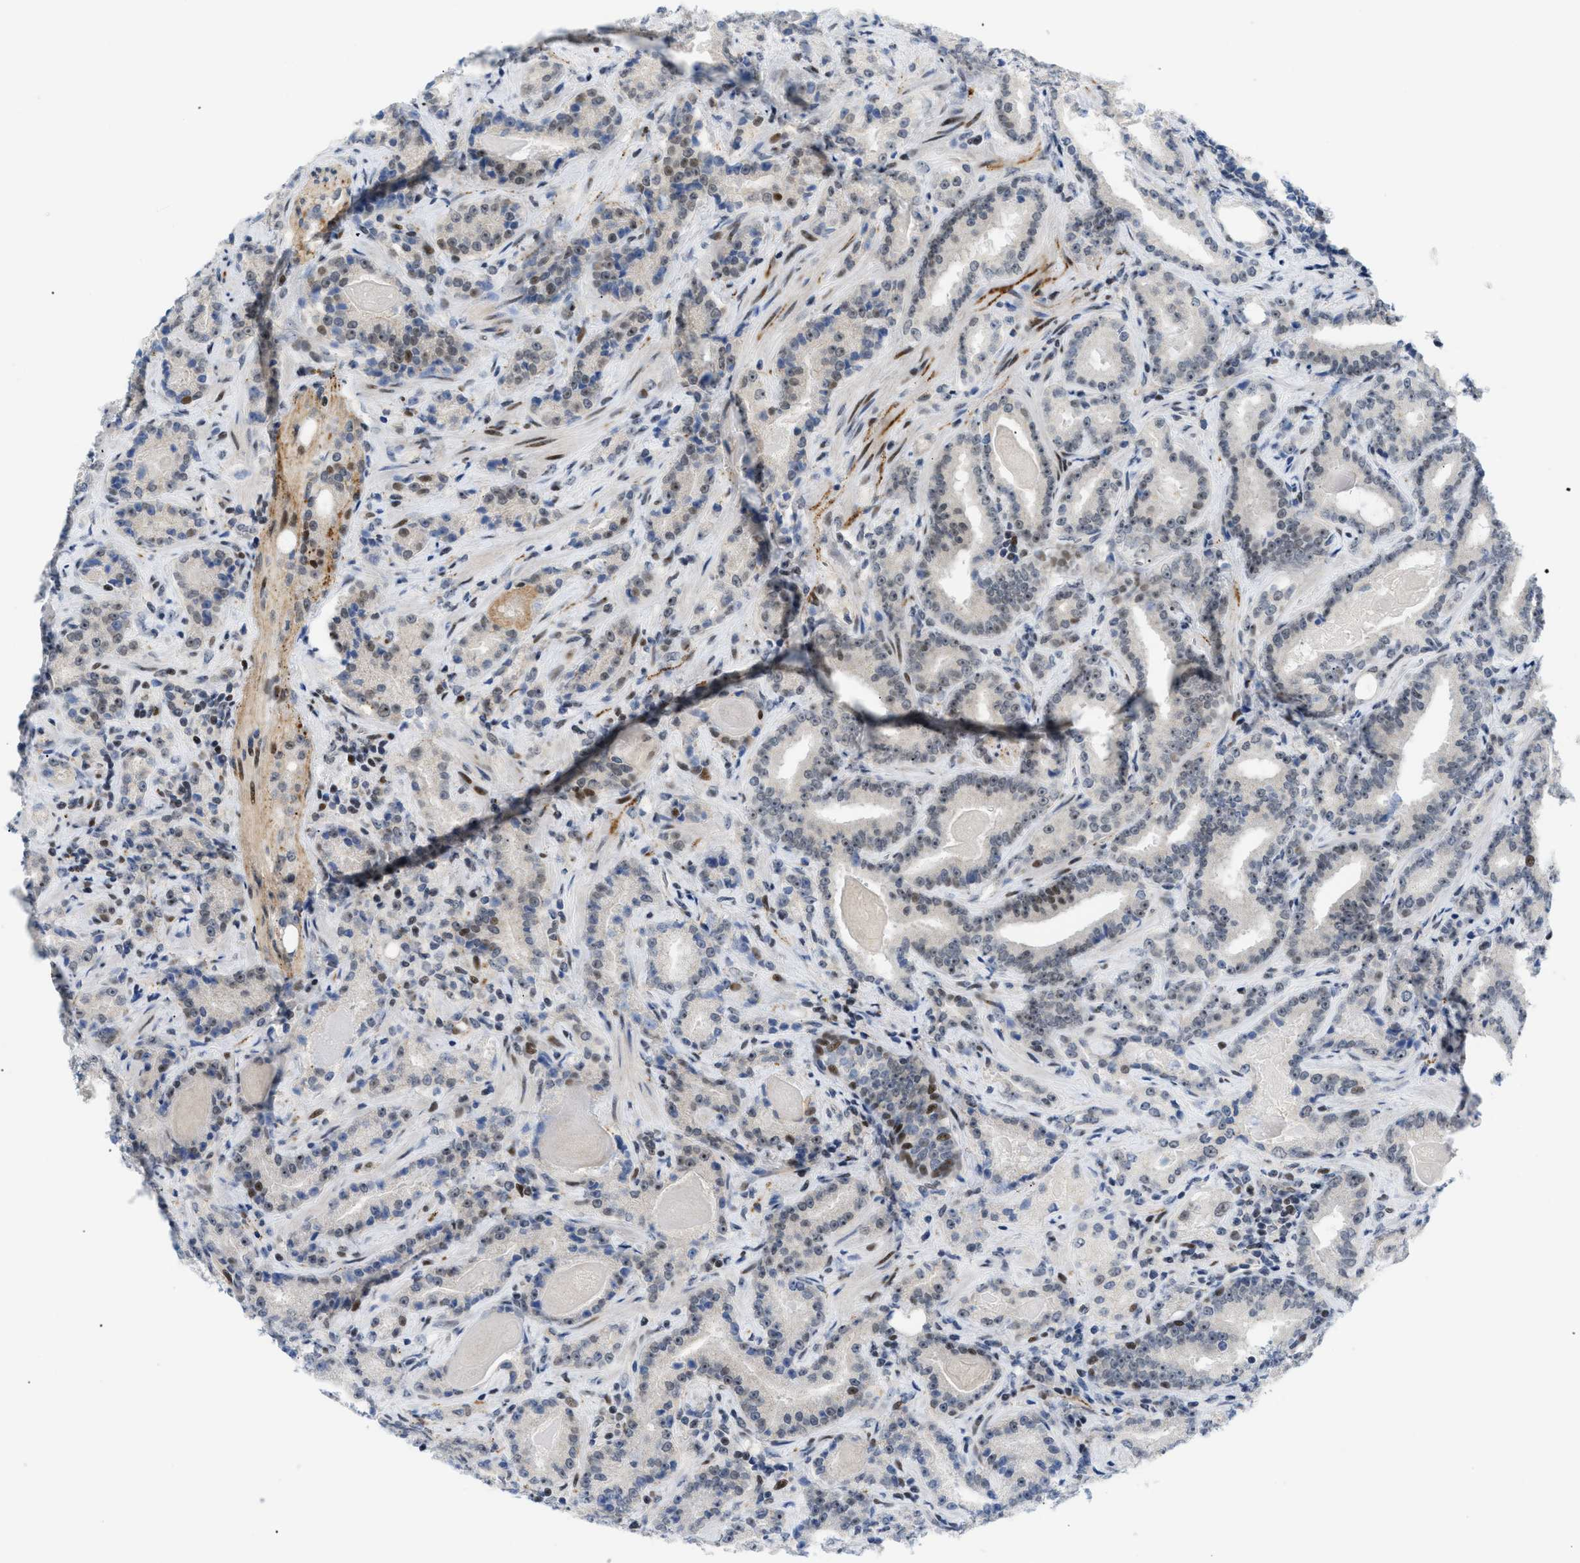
{"staining": {"intensity": "moderate", "quantity": "25%-75%", "location": "nuclear"}, "tissue": "prostate cancer", "cell_type": "Tumor cells", "image_type": "cancer", "snomed": [{"axis": "morphology", "description": "Adenocarcinoma, Low grade"}, {"axis": "topography", "description": "Prostate"}], "caption": "There is medium levels of moderate nuclear positivity in tumor cells of prostate low-grade adenocarcinoma, as demonstrated by immunohistochemical staining (brown color).", "gene": "MED1", "patient": {"sex": "male", "age": 60}}